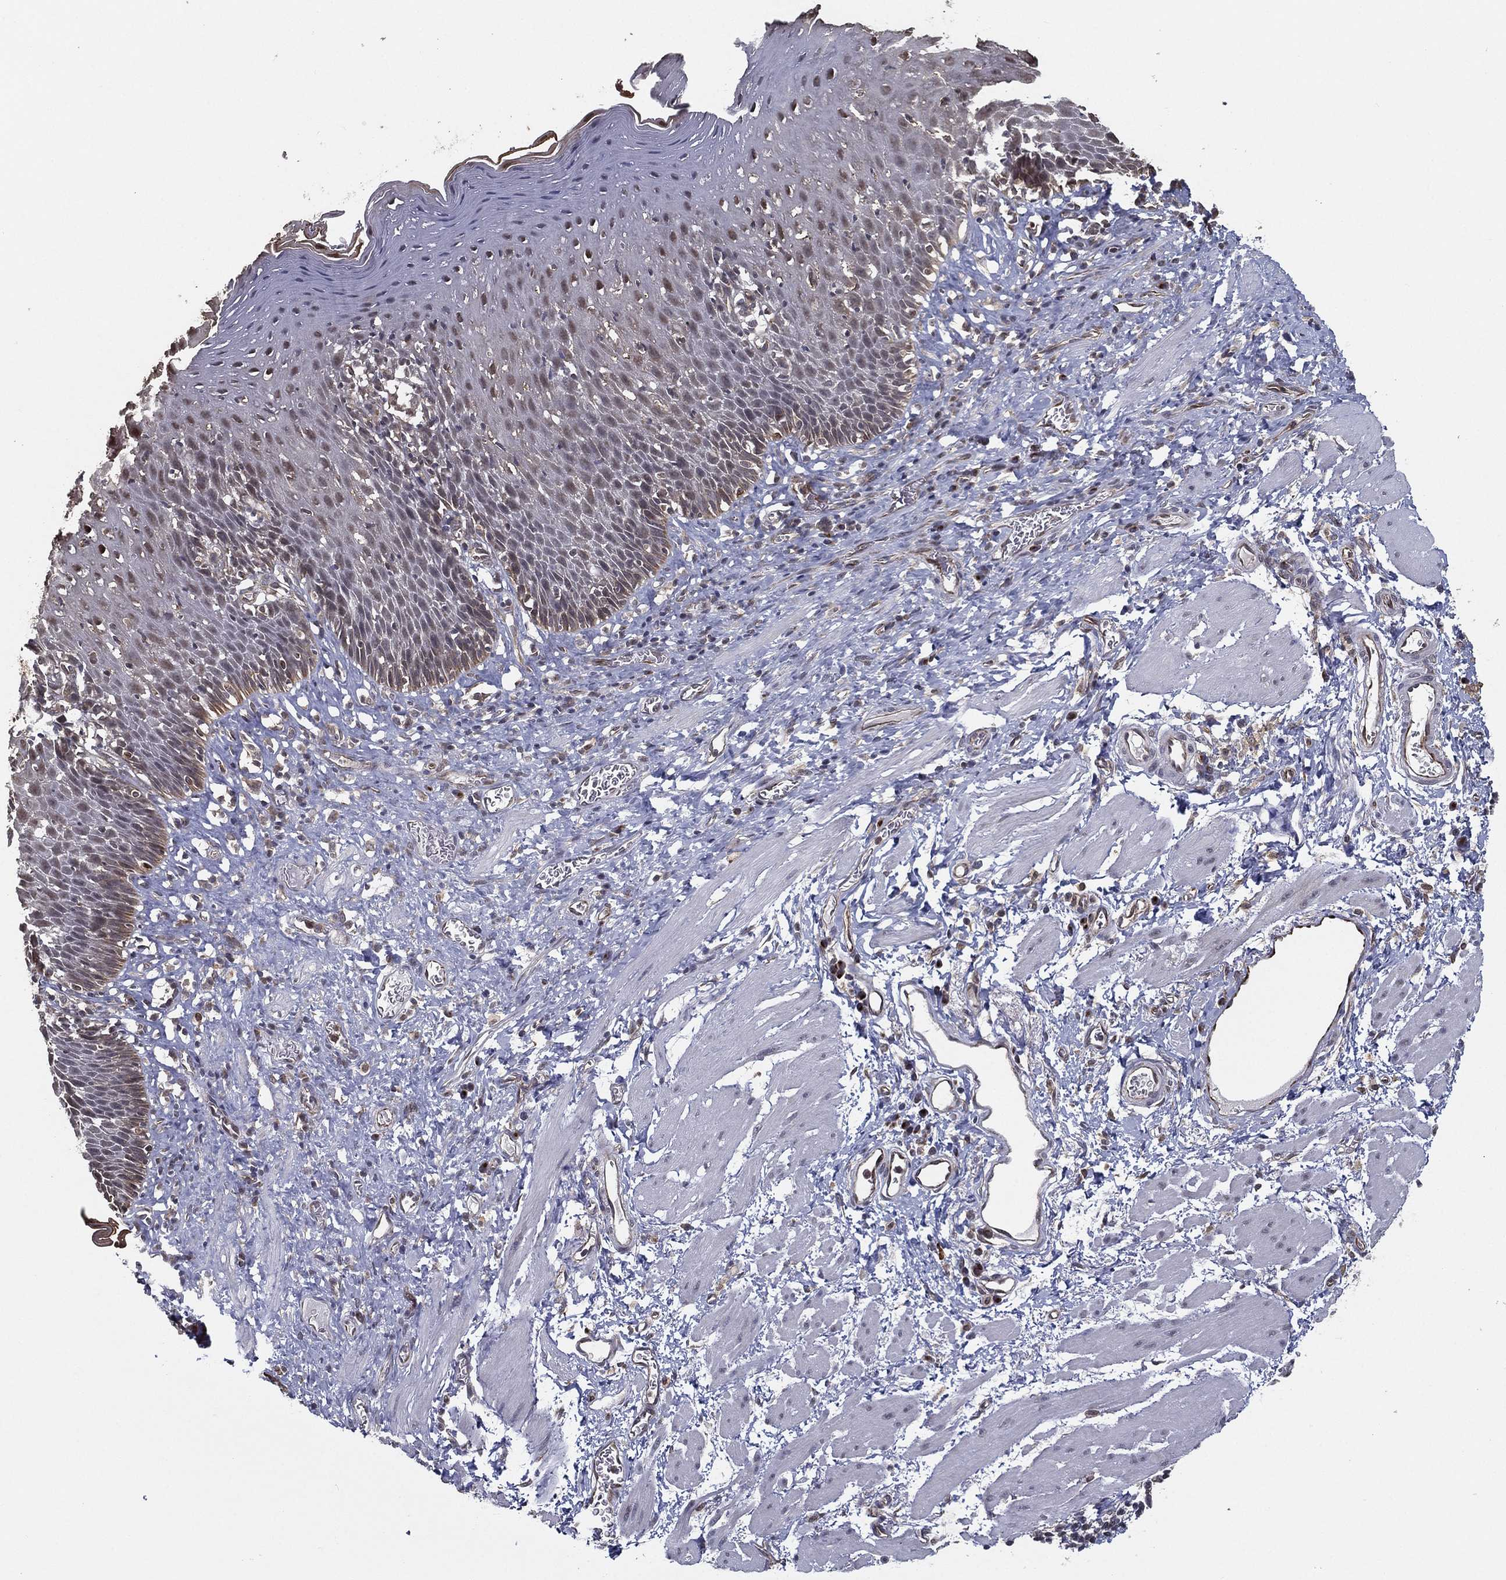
{"staining": {"intensity": "moderate", "quantity": "25%-75%", "location": "cytoplasmic/membranous,nuclear"}, "tissue": "esophagus", "cell_type": "Squamous epithelial cells", "image_type": "normal", "snomed": [{"axis": "morphology", "description": "Normal tissue, NOS"}, {"axis": "morphology", "description": "Adenocarcinoma, NOS"}, {"axis": "topography", "description": "Esophagus"}, {"axis": "topography", "description": "Stomach, upper"}], "caption": "Immunohistochemical staining of normal esophagus shows moderate cytoplasmic/membranous,nuclear protein positivity in approximately 25%-75% of squamous epithelial cells.", "gene": "UACA", "patient": {"sex": "male", "age": 74}}